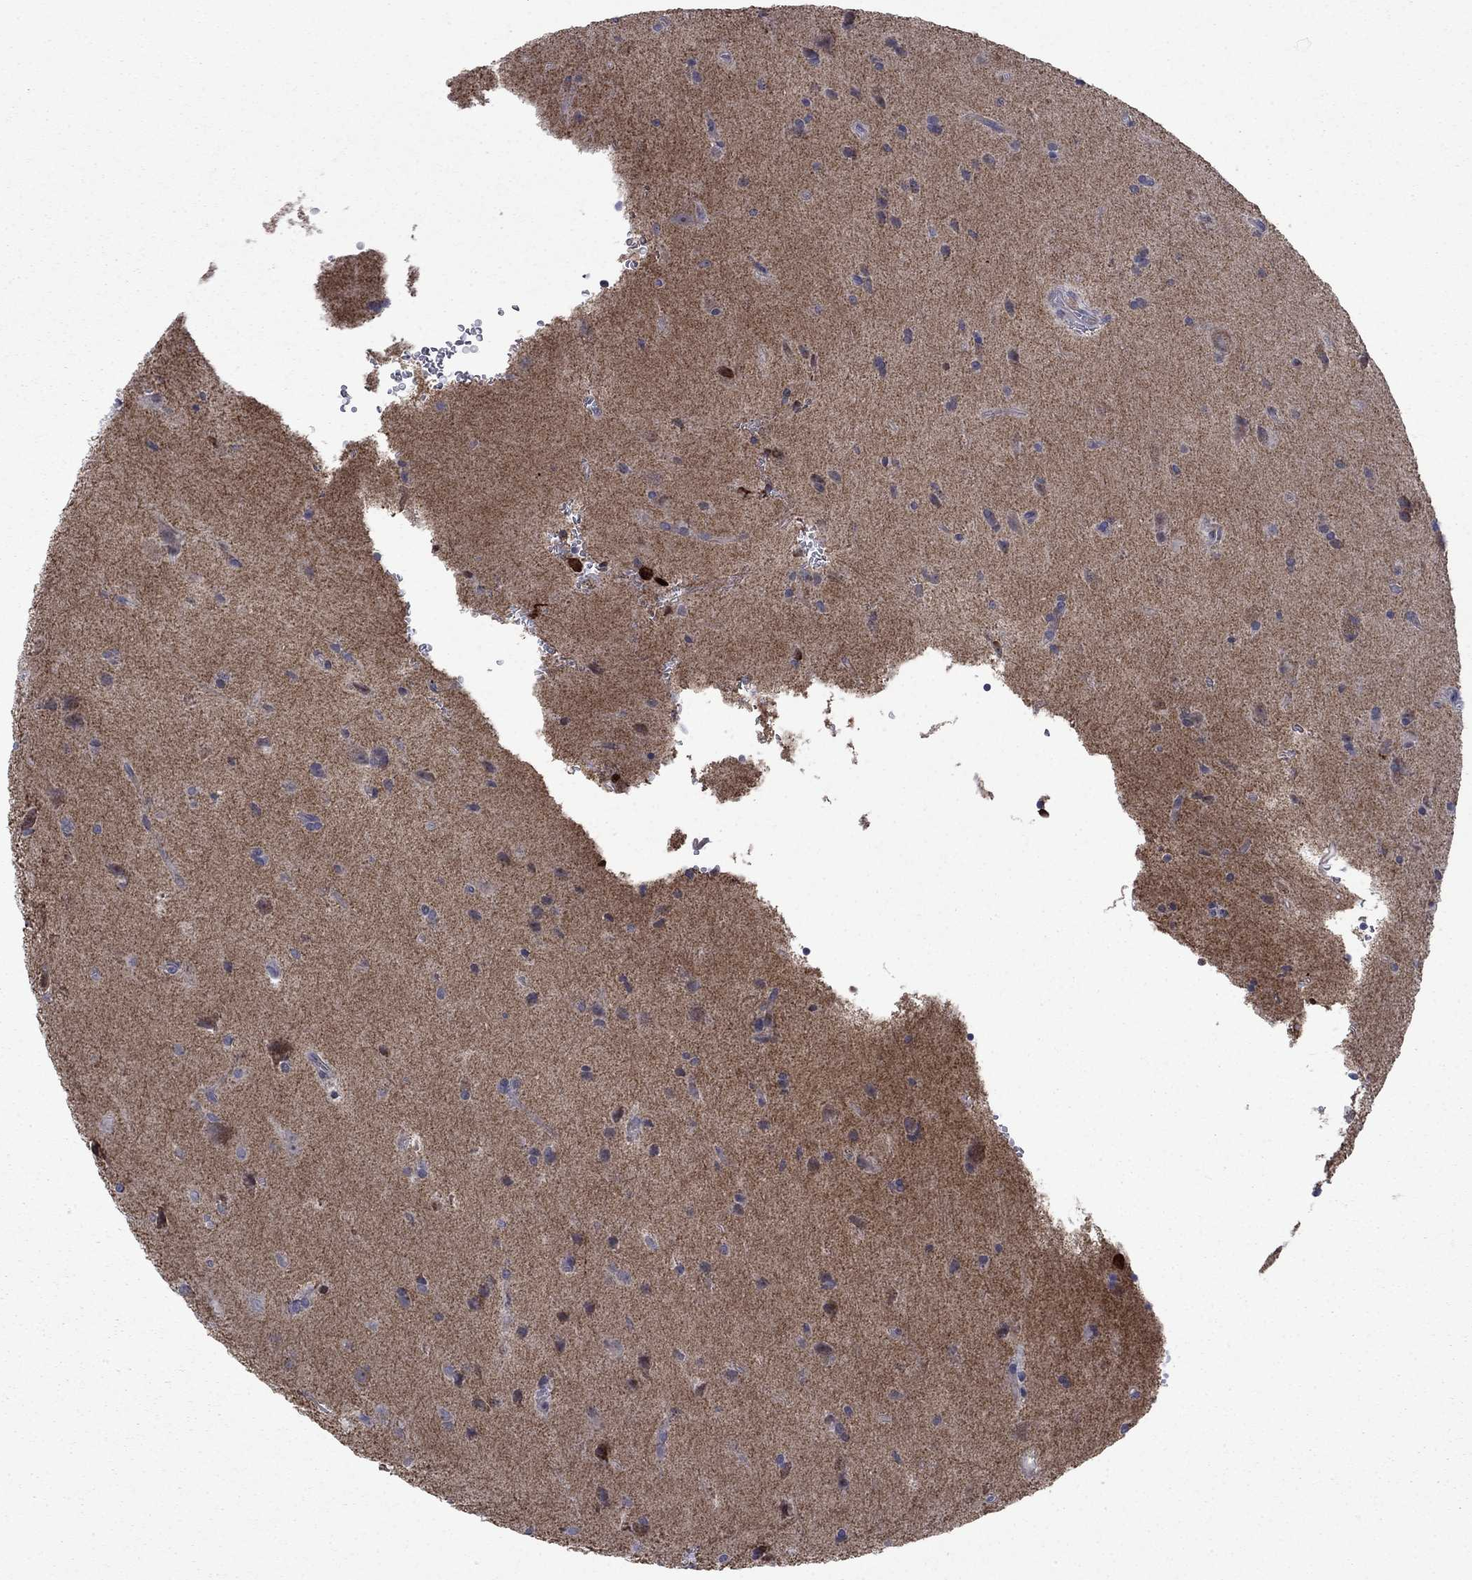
{"staining": {"intensity": "negative", "quantity": "none", "location": "none"}, "tissue": "glioma", "cell_type": "Tumor cells", "image_type": "cancer", "snomed": [{"axis": "morphology", "description": "Glioma, malignant, Low grade"}, {"axis": "topography", "description": "Brain"}], "caption": "A photomicrograph of human malignant glioma (low-grade) is negative for staining in tumor cells.", "gene": "DOP1B", "patient": {"sex": "male", "age": 58}}